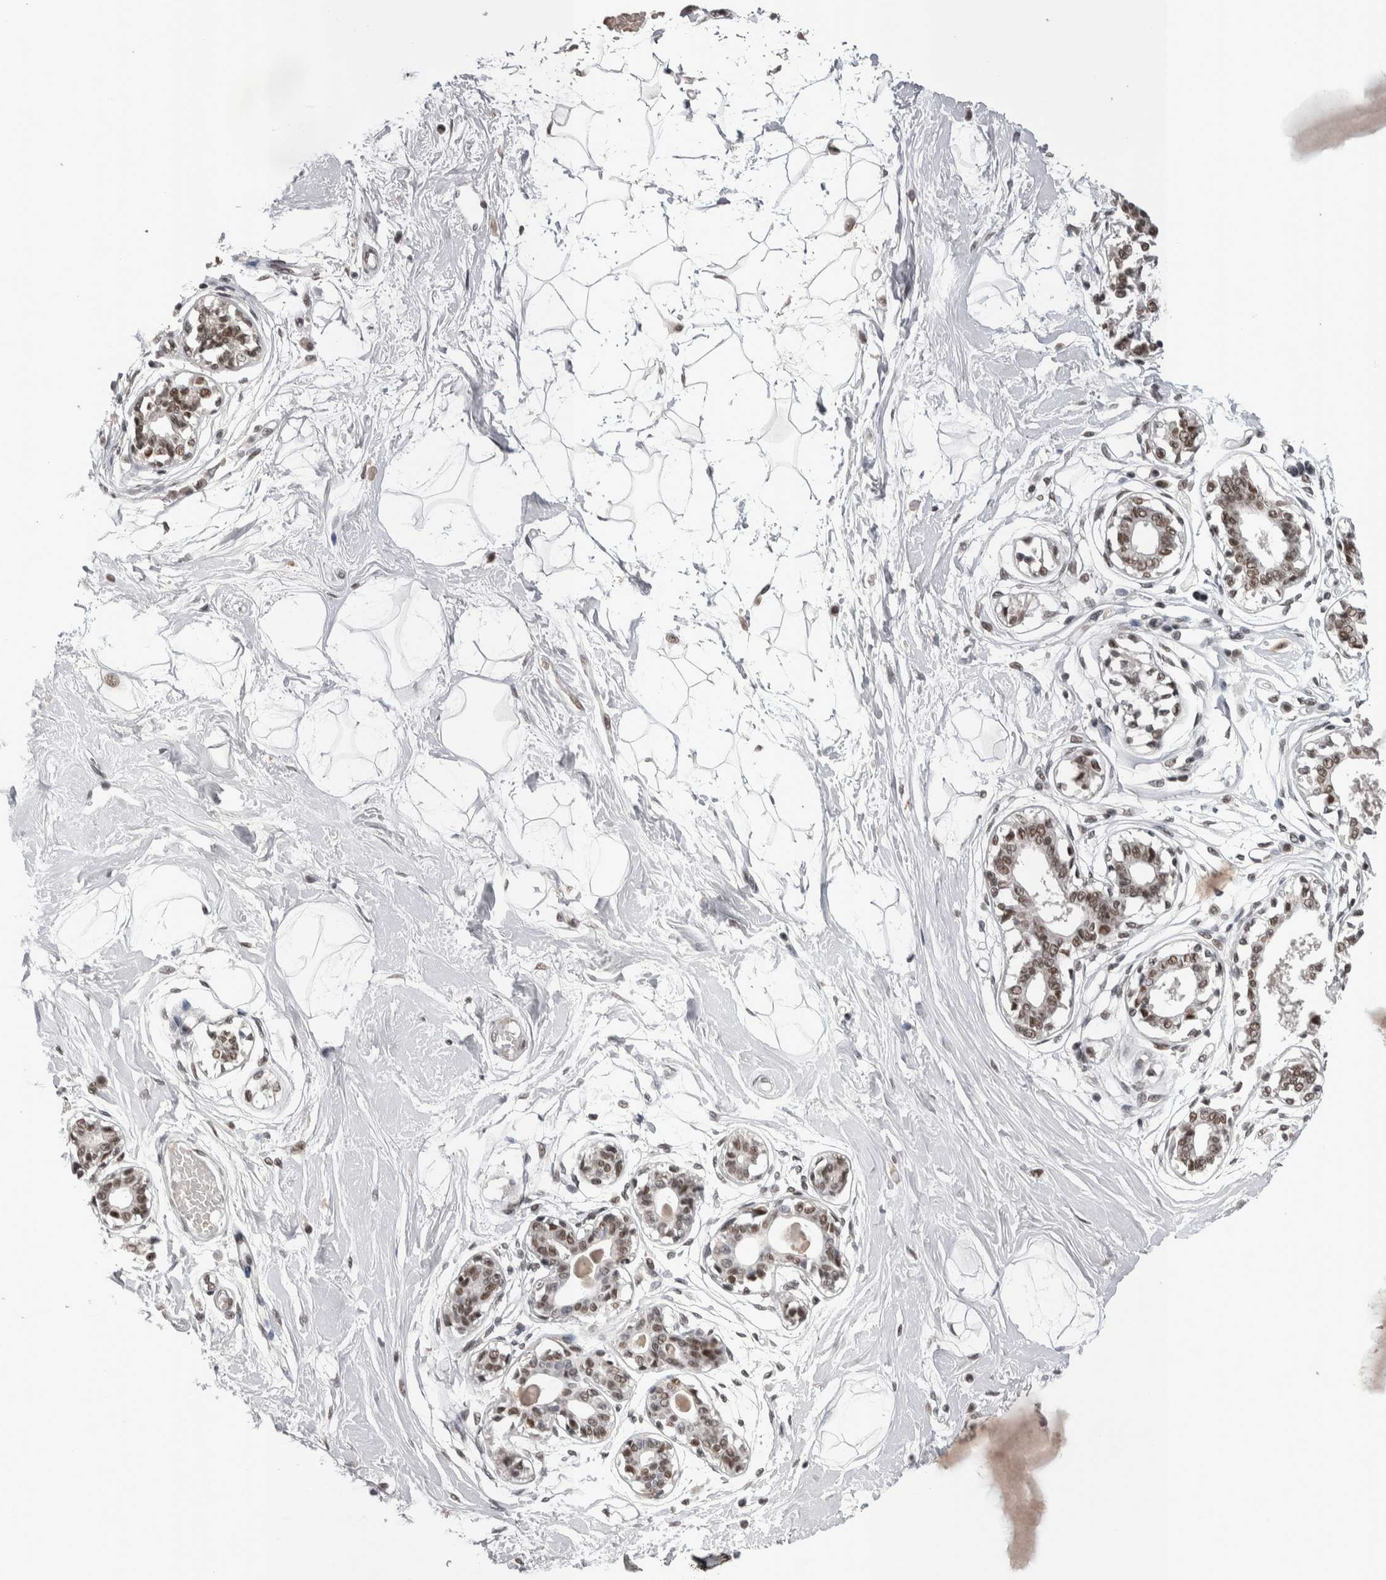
{"staining": {"intensity": "negative", "quantity": "none", "location": "none"}, "tissue": "breast", "cell_type": "Adipocytes", "image_type": "normal", "snomed": [{"axis": "morphology", "description": "Normal tissue, NOS"}, {"axis": "topography", "description": "Breast"}], "caption": "DAB (3,3'-diaminobenzidine) immunohistochemical staining of normal breast displays no significant expression in adipocytes.", "gene": "DMTF1", "patient": {"sex": "female", "age": 45}}